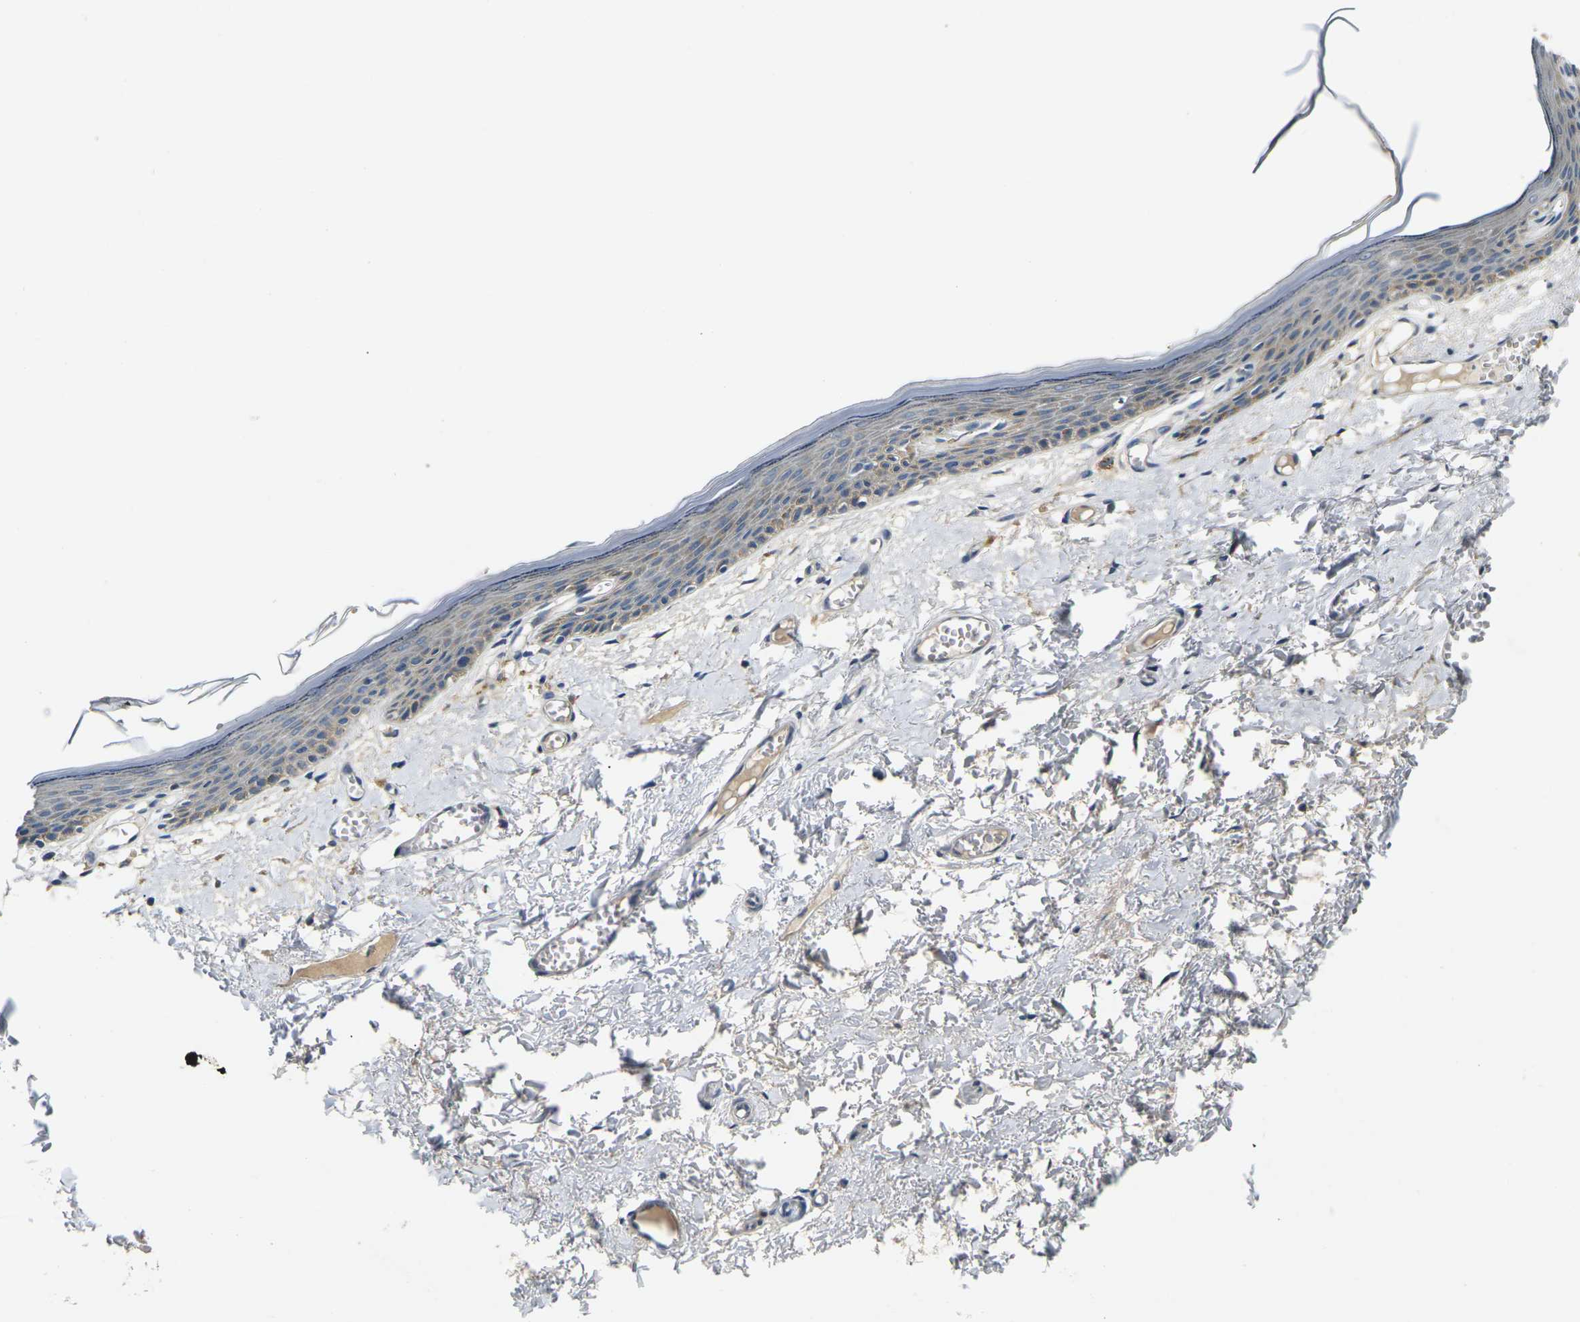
{"staining": {"intensity": "weak", "quantity": "<25%", "location": "cytoplasmic/membranous"}, "tissue": "skin", "cell_type": "Epidermal cells", "image_type": "normal", "snomed": [{"axis": "morphology", "description": "Normal tissue, NOS"}, {"axis": "topography", "description": "Vulva"}], "caption": "Epidermal cells are negative for protein expression in normal human skin. The staining was performed using DAB to visualize the protein expression in brown, while the nuclei were stained in blue with hematoxylin (Magnification: 20x).", "gene": "SHISAL2B", "patient": {"sex": "female", "age": 54}}